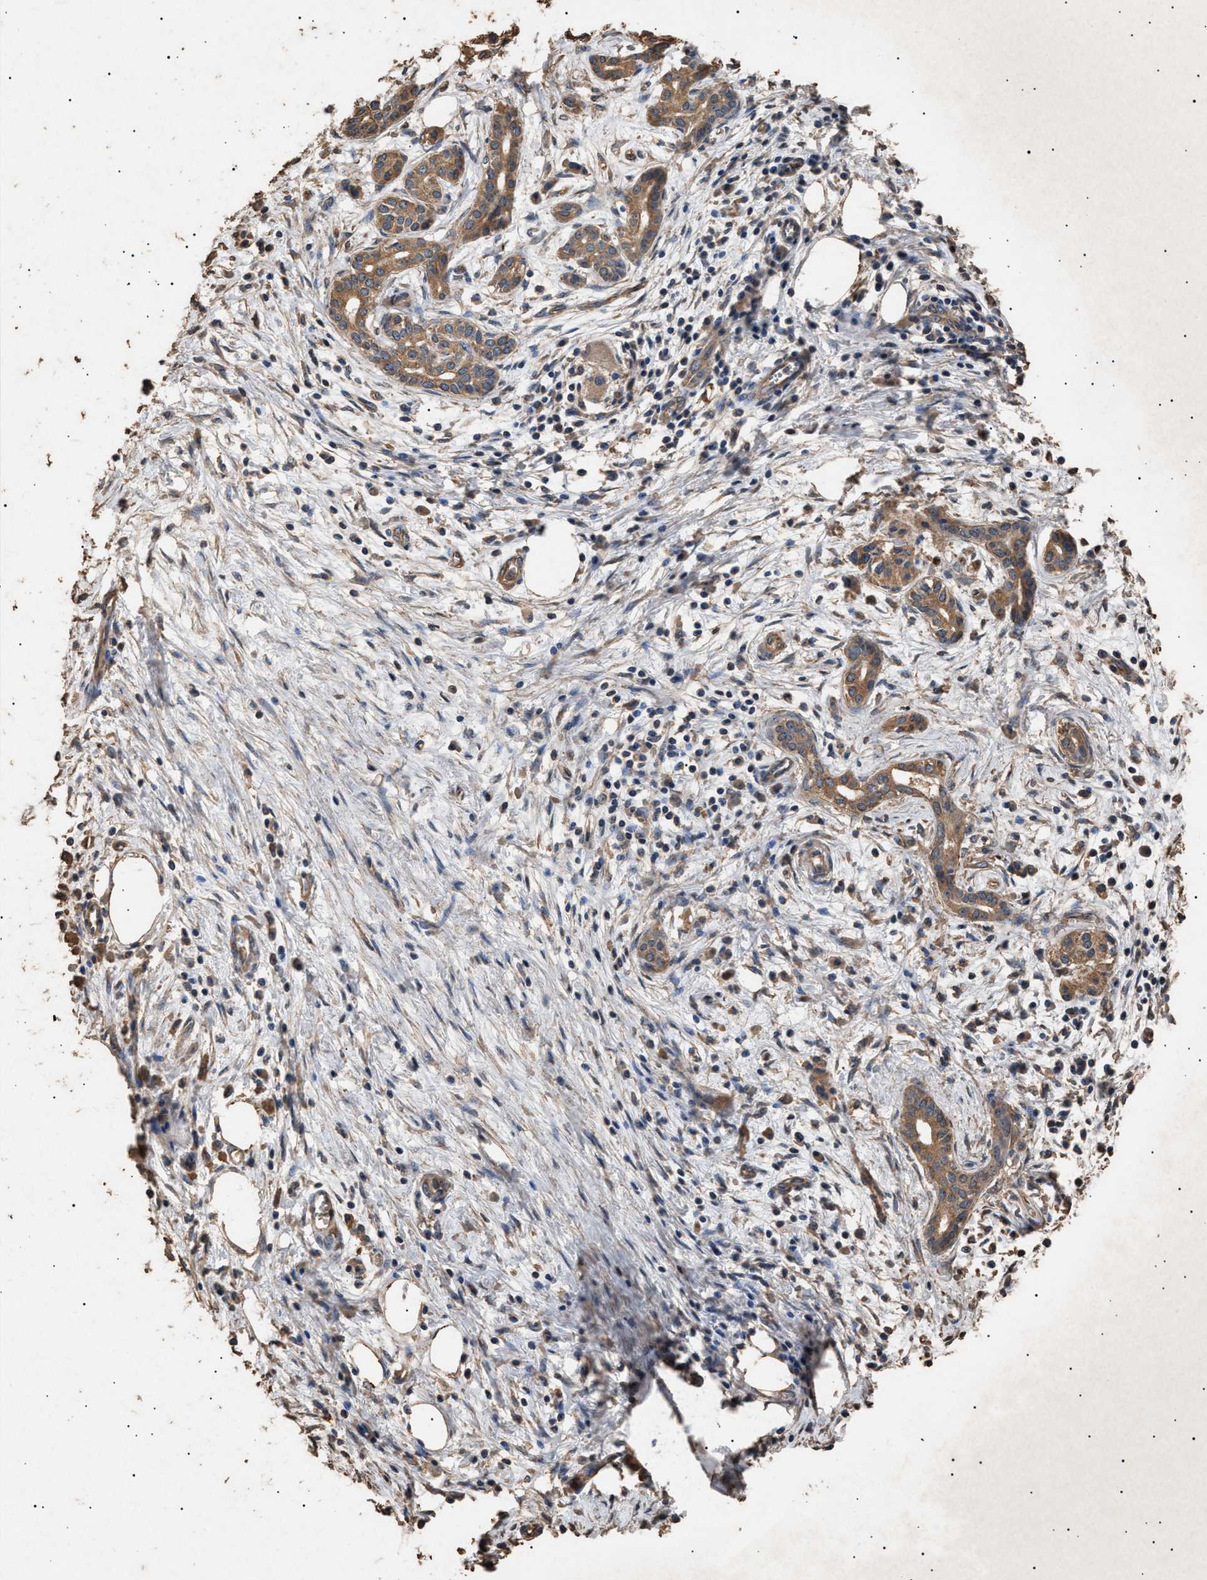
{"staining": {"intensity": "moderate", "quantity": ">75%", "location": "cytoplasmic/membranous"}, "tissue": "pancreatic cancer", "cell_type": "Tumor cells", "image_type": "cancer", "snomed": [{"axis": "morphology", "description": "Adenocarcinoma, NOS"}, {"axis": "topography", "description": "Pancreas"}], "caption": "This photomicrograph shows IHC staining of pancreatic cancer (adenocarcinoma), with medium moderate cytoplasmic/membranous staining in about >75% of tumor cells.", "gene": "OLFML2A", "patient": {"sex": "female", "age": 70}}